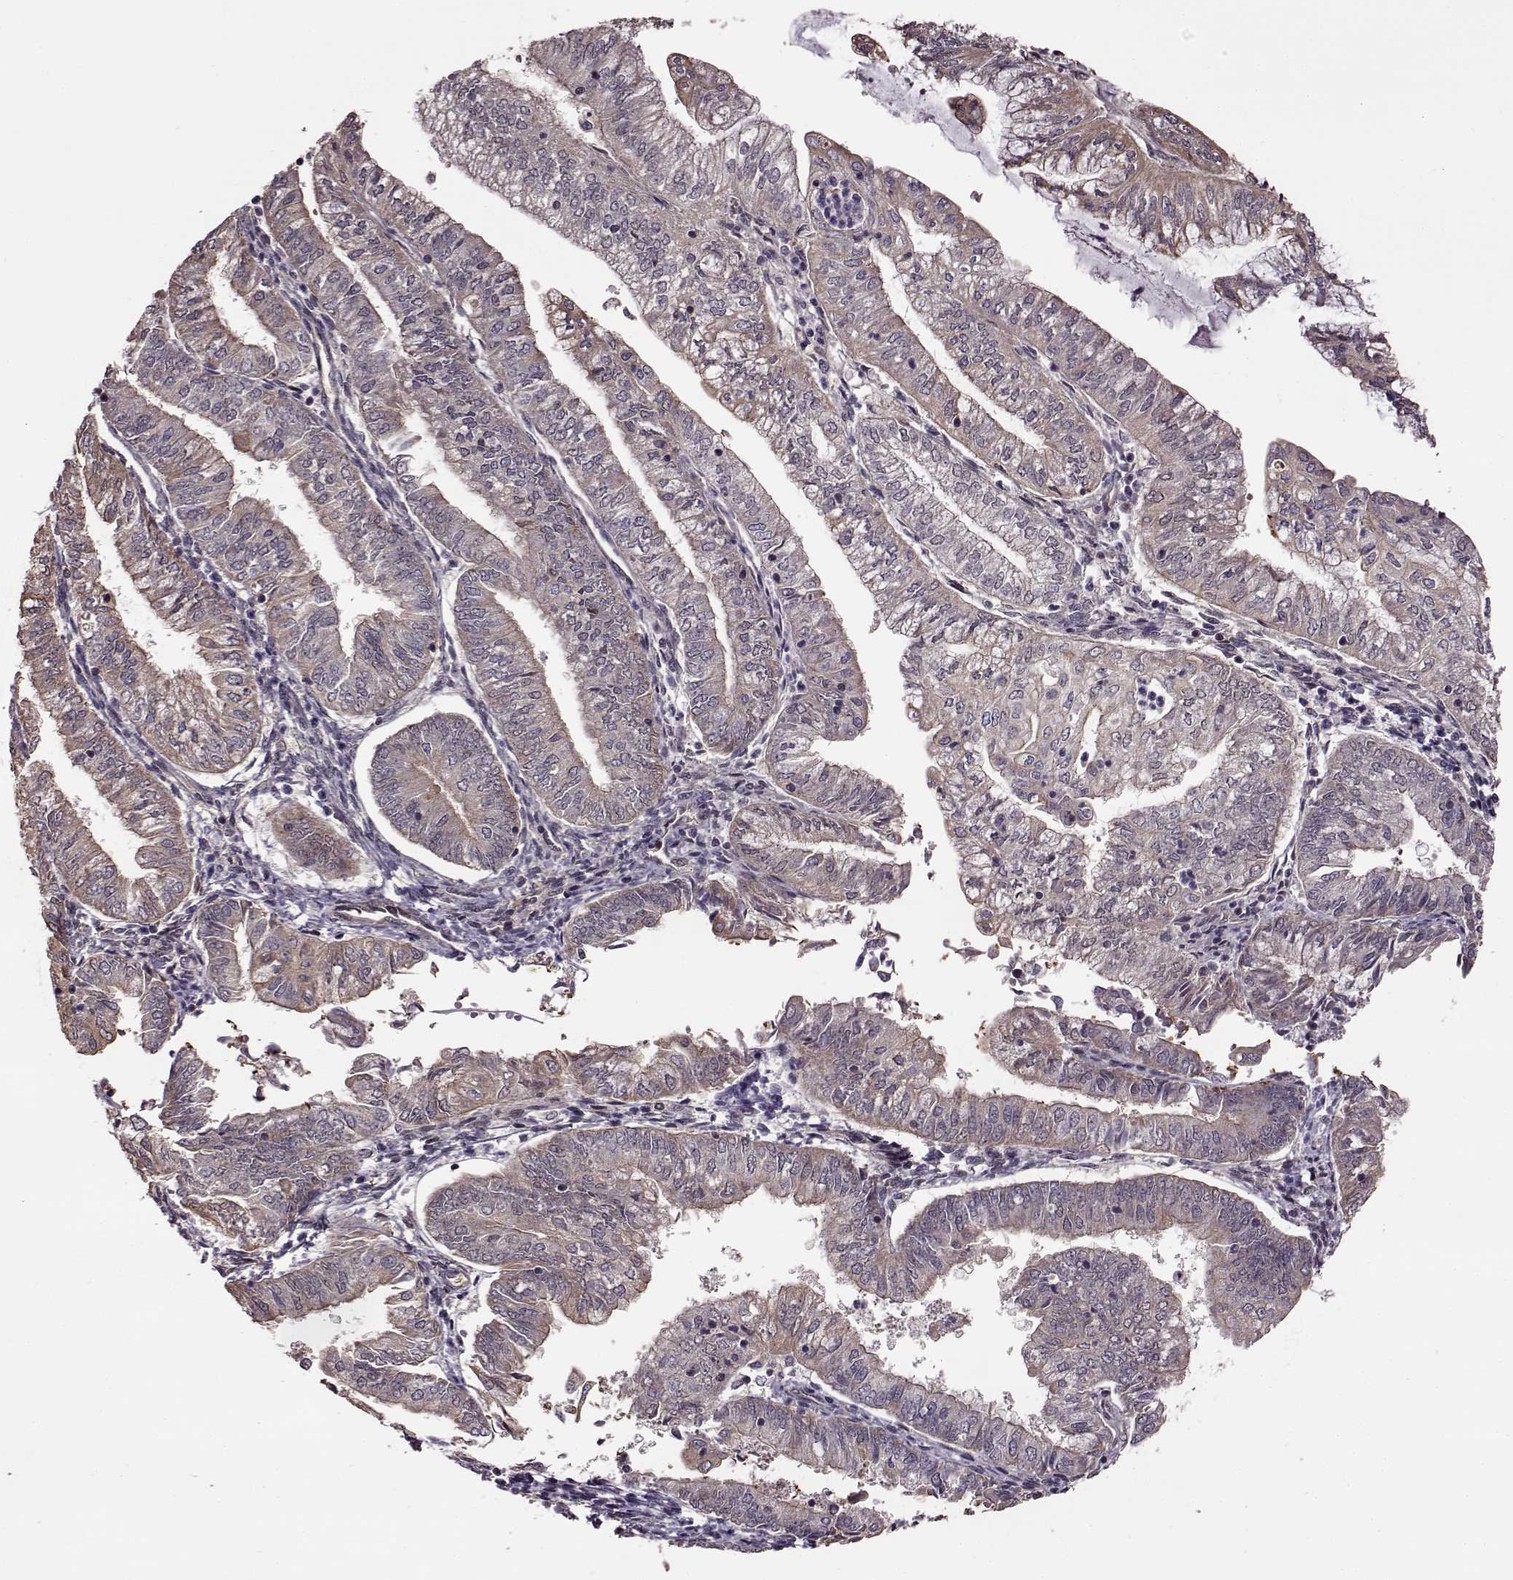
{"staining": {"intensity": "weak", "quantity": ">75%", "location": "cytoplasmic/membranous"}, "tissue": "endometrial cancer", "cell_type": "Tumor cells", "image_type": "cancer", "snomed": [{"axis": "morphology", "description": "Adenocarcinoma, NOS"}, {"axis": "topography", "description": "Endometrium"}], "caption": "Endometrial adenocarcinoma was stained to show a protein in brown. There is low levels of weak cytoplasmic/membranous positivity in about >75% of tumor cells.", "gene": "FTO", "patient": {"sex": "female", "age": 55}}